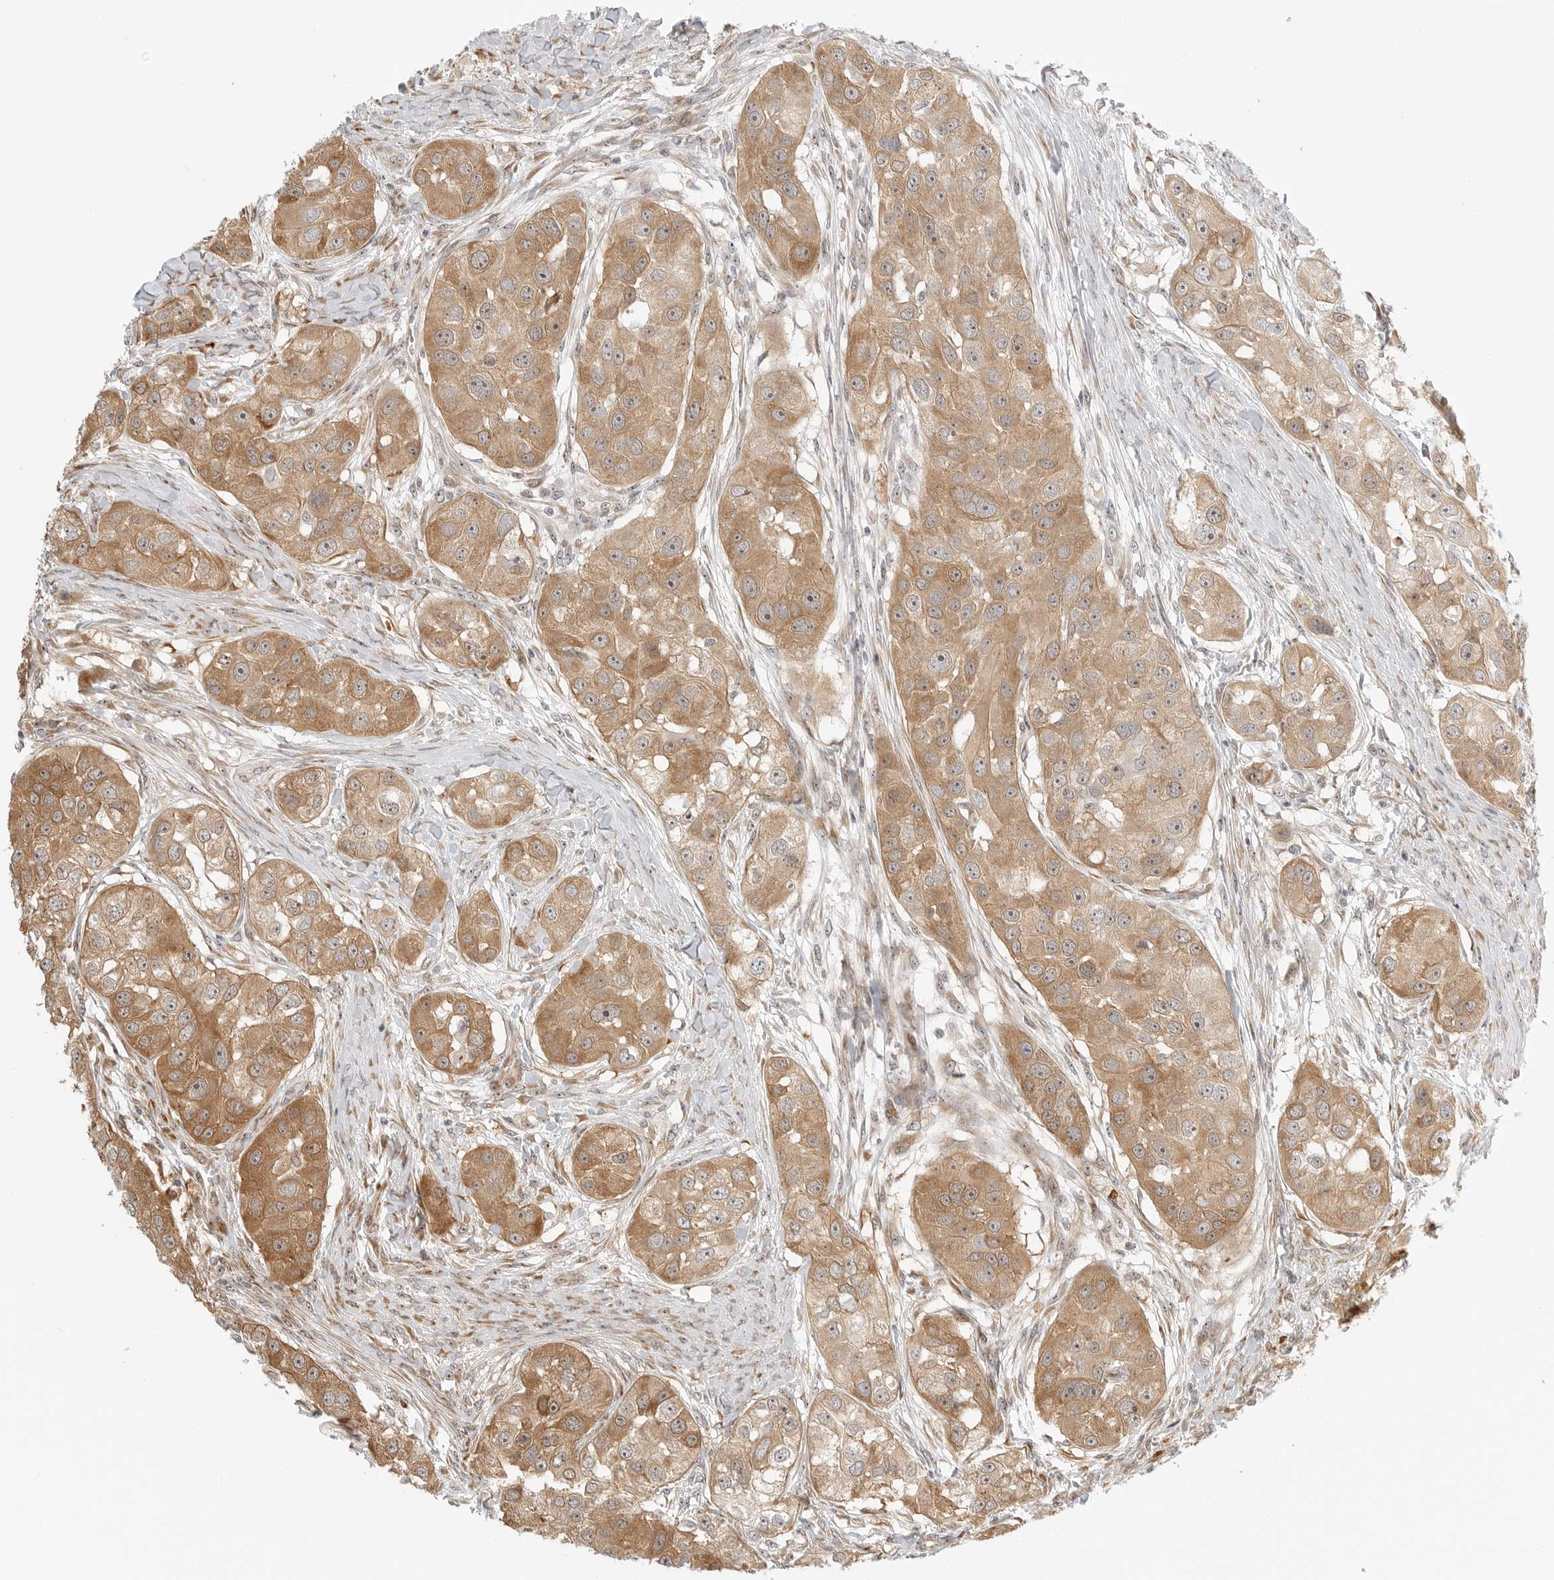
{"staining": {"intensity": "moderate", "quantity": ">75%", "location": "cytoplasmic/membranous"}, "tissue": "head and neck cancer", "cell_type": "Tumor cells", "image_type": "cancer", "snomed": [{"axis": "morphology", "description": "Normal tissue, NOS"}, {"axis": "morphology", "description": "Squamous cell carcinoma, NOS"}, {"axis": "topography", "description": "Skeletal muscle"}, {"axis": "topography", "description": "Head-Neck"}], "caption": "This is a micrograph of immunohistochemistry (IHC) staining of head and neck cancer (squamous cell carcinoma), which shows moderate staining in the cytoplasmic/membranous of tumor cells.", "gene": "DSCC1", "patient": {"sex": "male", "age": 51}}